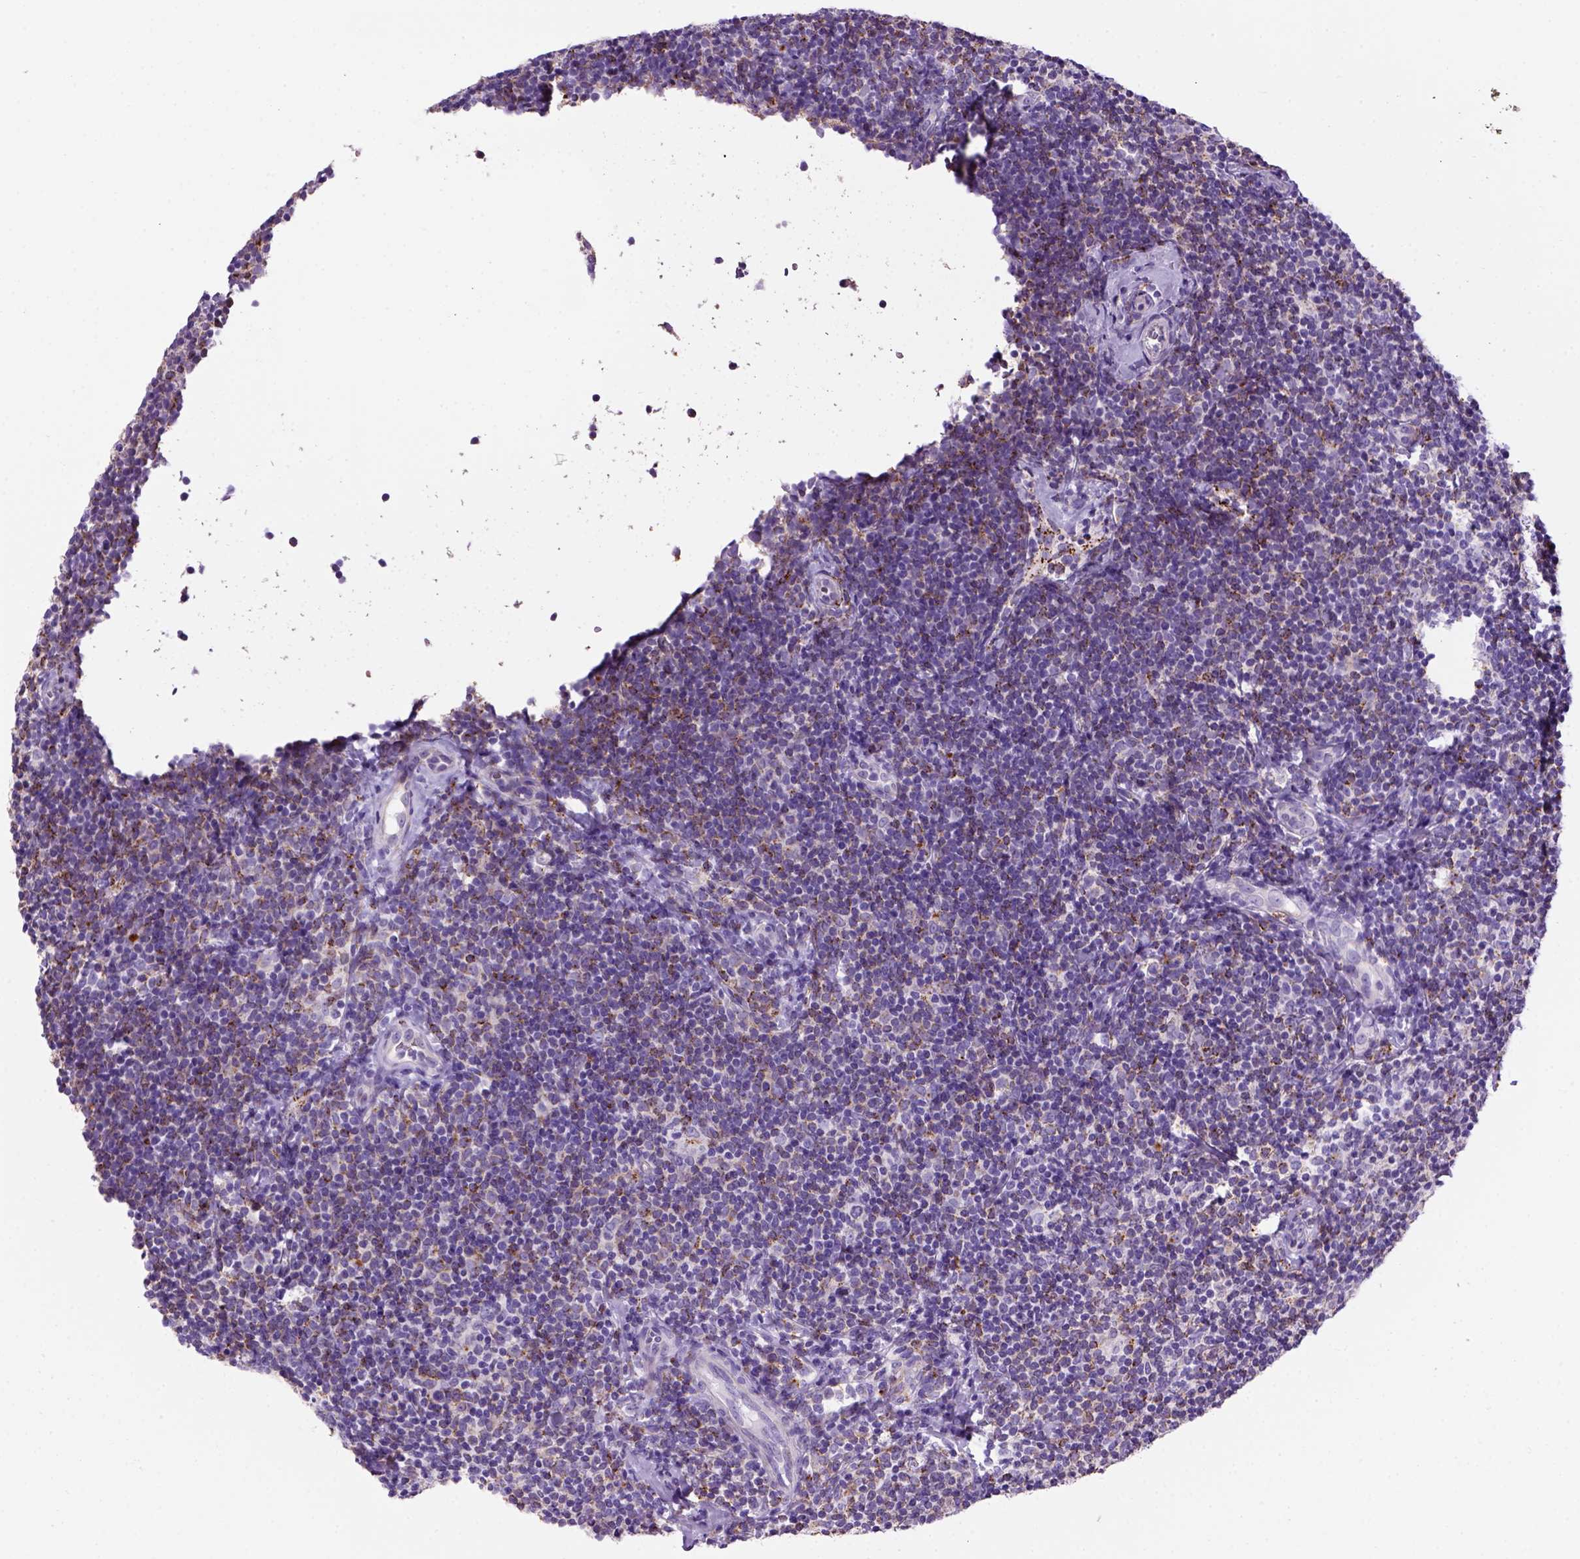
{"staining": {"intensity": "negative", "quantity": "none", "location": "none"}, "tissue": "lymphoma", "cell_type": "Tumor cells", "image_type": "cancer", "snomed": [{"axis": "morphology", "description": "Malignant lymphoma, non-Hodgkin's type, Low grade"}, {"axis": "topography", "description": "Lymph node"}], "caption": "Immunohistochemical staining of human malignant lymphoma, non-Hodgkin's type (low-grade) reveals no significant positivity in tumor cells.", "gene": "ARHGEF33", "patient": {"sex": "female", "age": 56}}